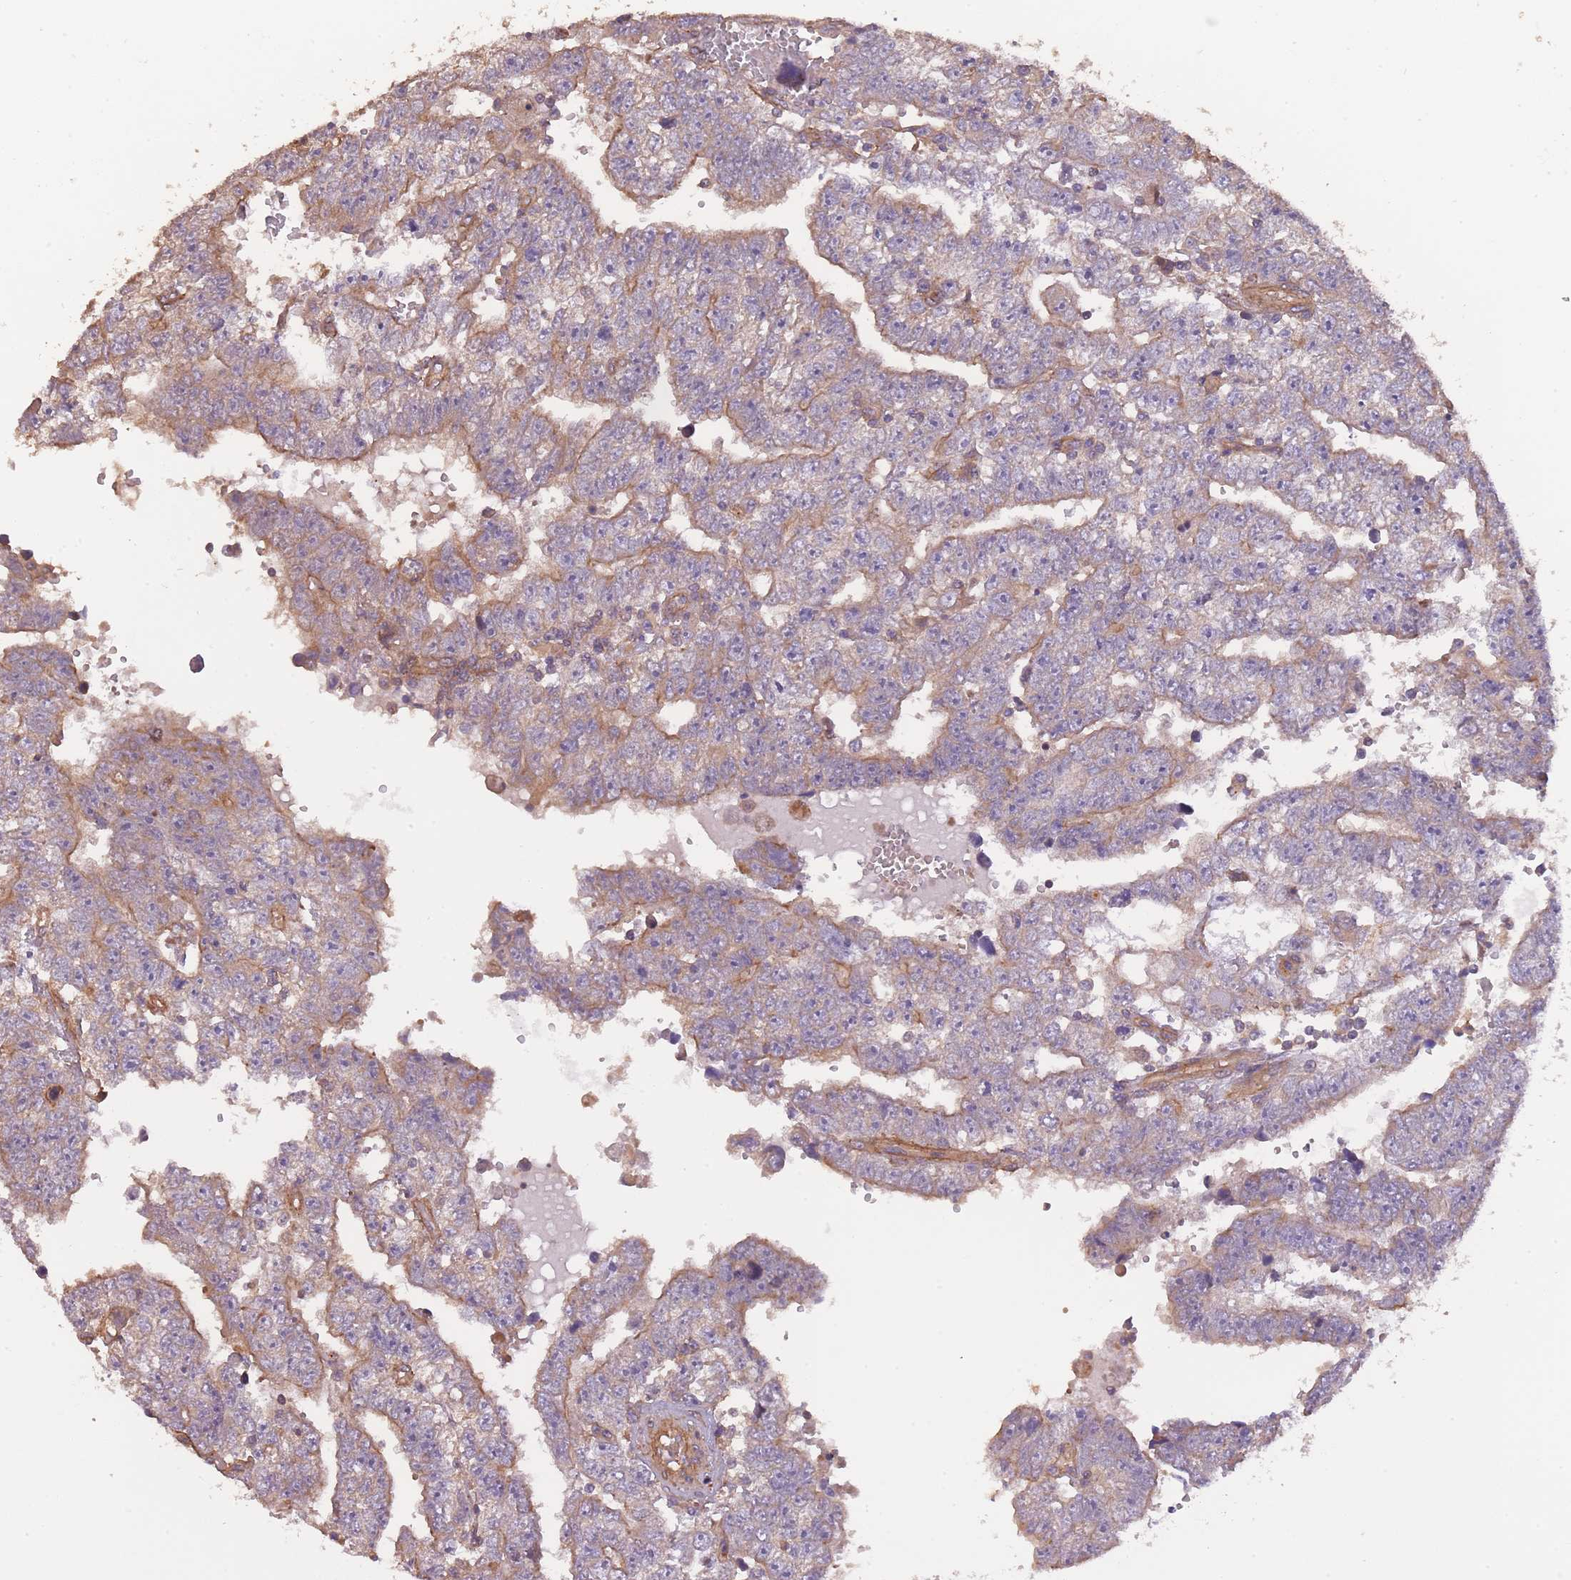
{"staining": {"intensity": "moderate", "quantity": "<25%", "location": "cytoplasmic/membranous"}, "tissue": "testis cancer", "cell_type": "Tumor cells", "image_type": "cancer", "snomed": [{"axis": "morphology", "description": "Carcinoma, Embryonal, NOS"}, {"axis": "topography", "description": "Testis"}], "caption": "Moderate cytoplasmic/membranous expression is seen in approximately <25% of tumor cells in testis embryonal carcinoma. Nuclei are stained in blue.", "gene": "ARMH3", "patient": {"sex": "male", "age": 25}}